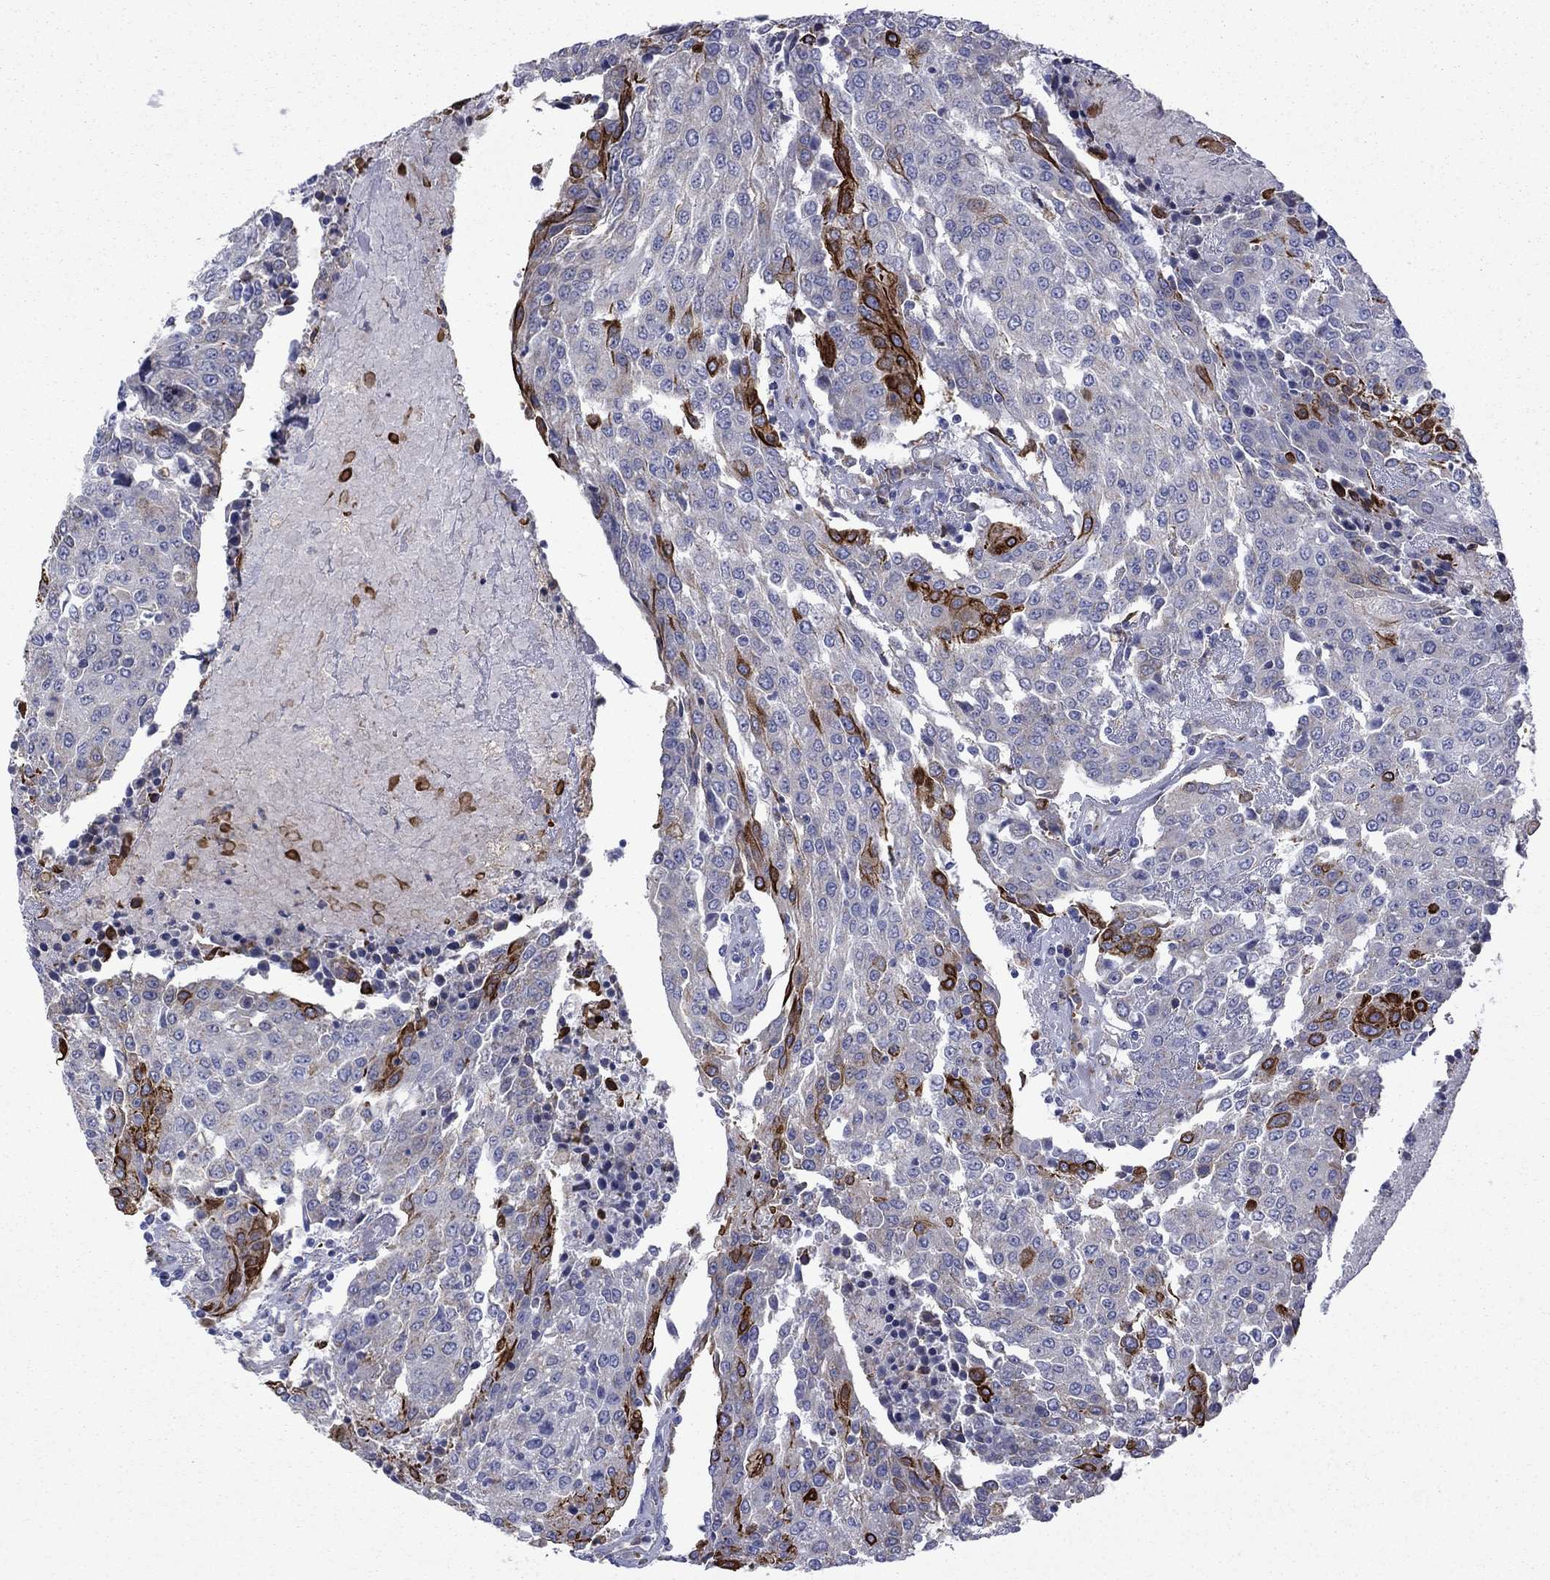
{"staining": {"intensity": "strong", "quantity": "<25%", "location": "cytoplasmic/membranous,nuclear"}, "tissue": "urothelial cancer", "cell_type": "Tumor cells", "image_type": "cancer", "snomed": [{"axis": "morphology", "description": "Urothelial carcinoma, High grade"}, {"axis": "topography", "description": "Urinary bladder"}], "caption": "IHC histopathology image of urothelial cancer stained for a protein (brown), which demonstrates medium levels of strong cytoplasmic/membranous and nuclear expression in approximately <25% of tumor cells.", "gene": "TMPRSS11A", "patient": {"sex": "female", "age": 85}}